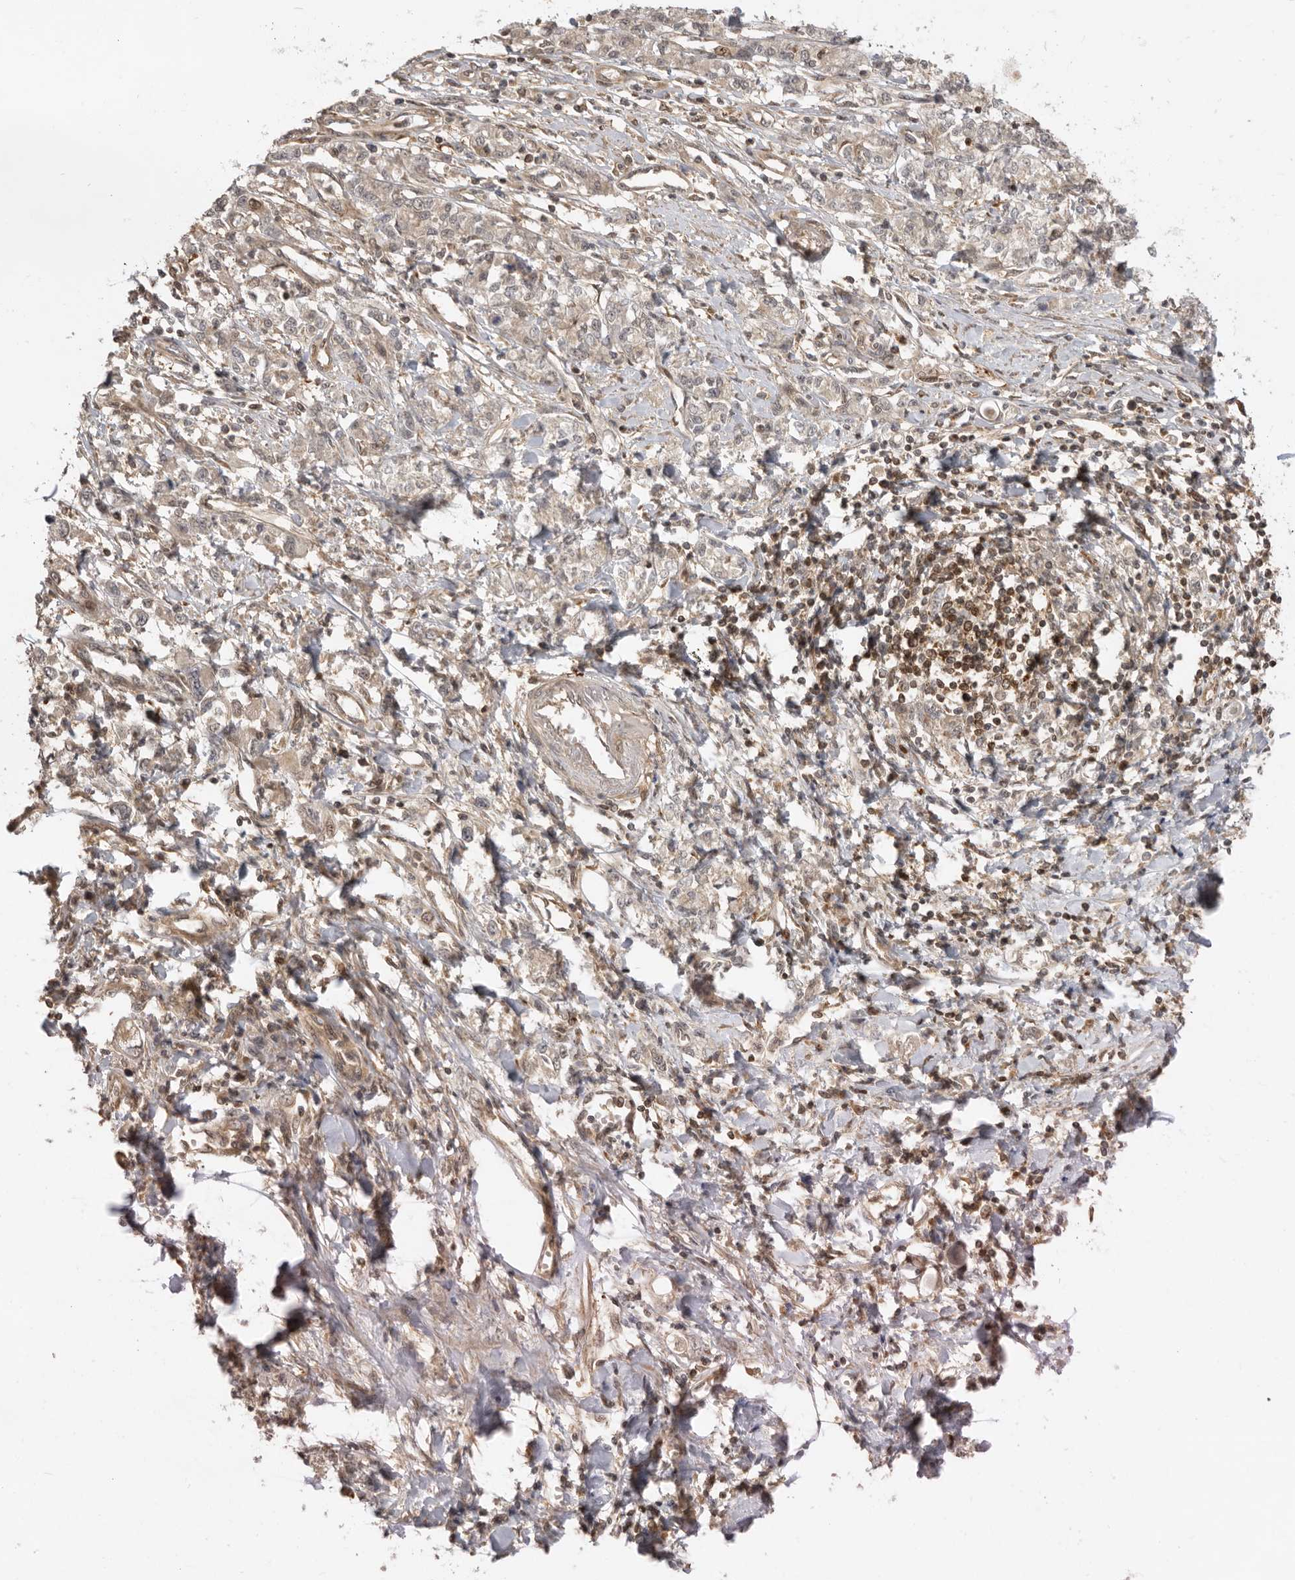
{"staining": {"intensity": "negative", "quantity": "none", "location": "none"}, "tissue": "stomach cancer", "cell_type": "Tumor cells", "image_type": "cancer", "snomed": [{"axis": "morphology", "description": "Adenocarcinoma, NOS"}, {"axis": "topography", "description": "Stomach"}], "caption": "An image of stomach cancer stained for a protein exhibits no brown staining in tumor cells.", "gene": "ADPRS", "patient": {"sex": "female", "age": 76}}